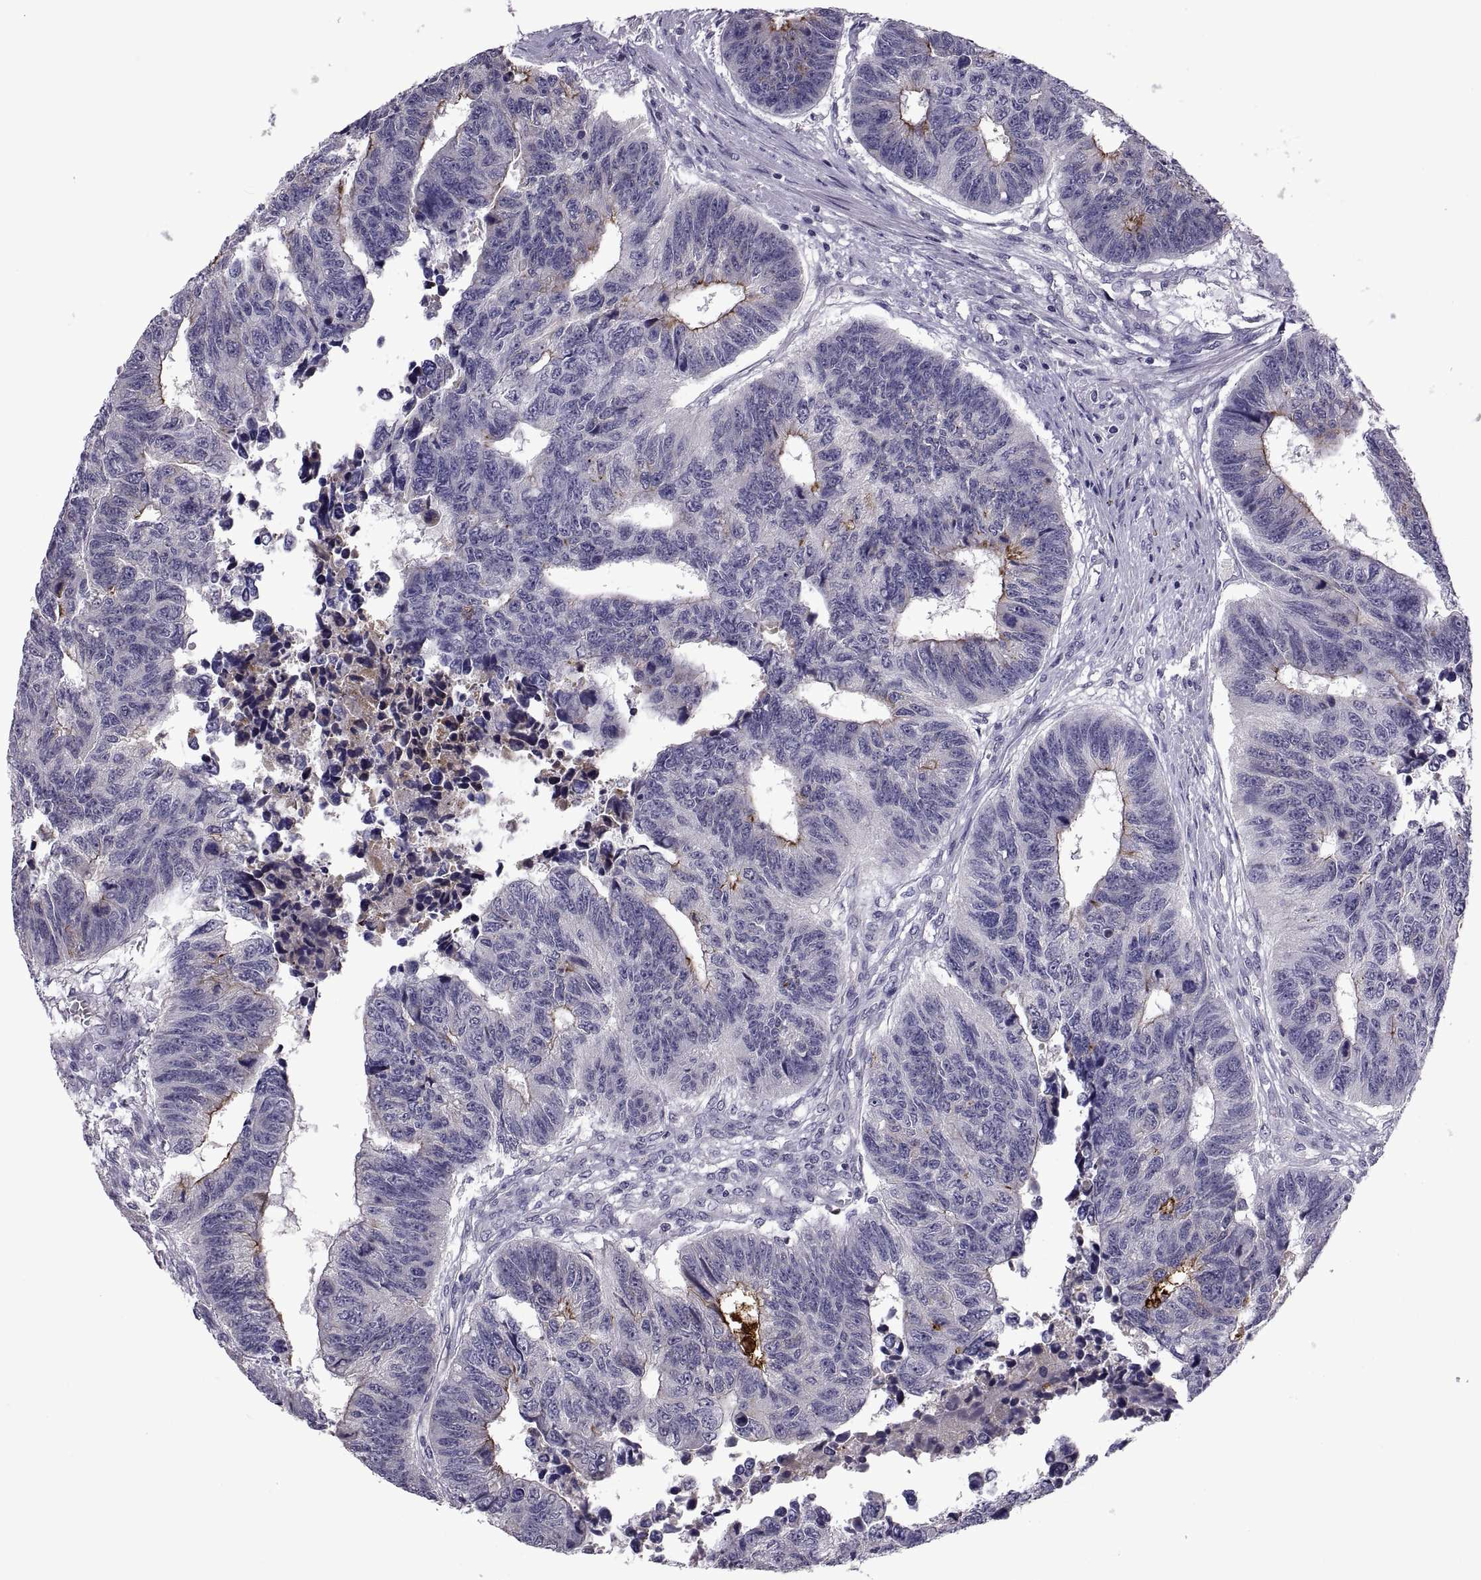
{"staining": {"intensity": "strong", "quantity": "<25%", "location": "cytoplasmic/membranous"}, "tissue": "colorectal cancer", "cell_type": "Tumor cells", "image_type": "cancer", "snomed": [{"axis": "morphology", "description": "Adenocarcinoma, NOS"}, {"axis": "topography", "description": "Rectum"}], "caption": "Tumor cells display medium levels of strong cytoplasmic/membranous positivity in about <25% of cells in colorectal cancer (adenocarcinoma). The staining is performed using DAB (3,3'-diaminobenzidine) brown chromogen to label protein expression. The nuclei are counter-stained blue using hematoxylin.", "gene": "NPTX2", "patient": {"sex": "female", "age": 85}}